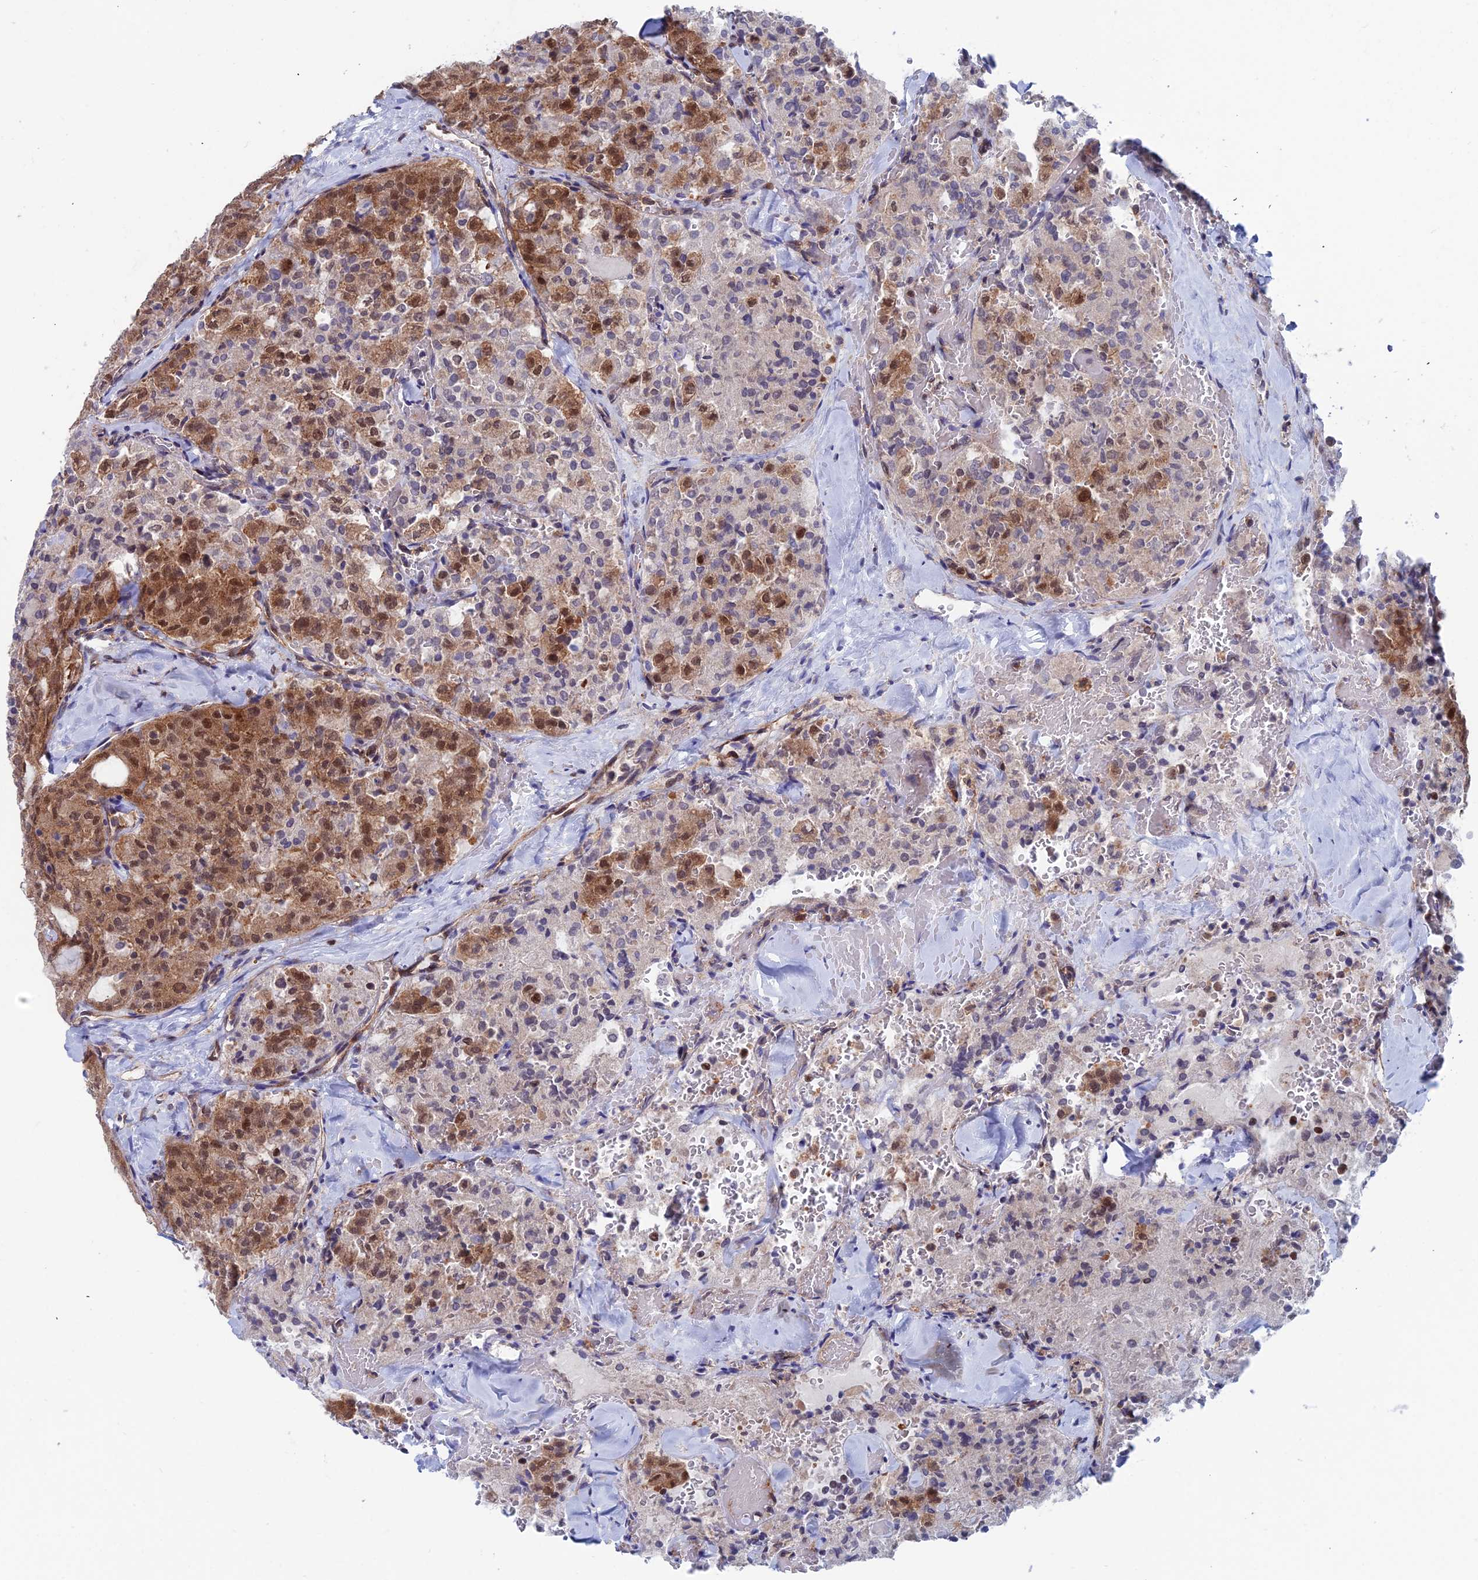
{"staining": {"intensity": "moderate", "quantity": "25%-75%", "location": "cytoplasmic/membranous,nuclear"}, "tissue": "thyroid cancer", "cell_type": "Tumor cells", "image_type": "cancer", "snomed": [{"axis": "morphology", "description": "Follicular adenoma carcinoma, NOS"}, {"axis": "topography", "description": "Thyroid gland"}], "caption": "IHC of human thyroid cancer (follicular adenoma carcinoma) shows medium levels of moderate cytoplasmic/membranous and nuclear positivity in approximately 25%-75% of tumor cells.", "gene": "IGBP1", "patient": {"sex": "male", "age": 75}}